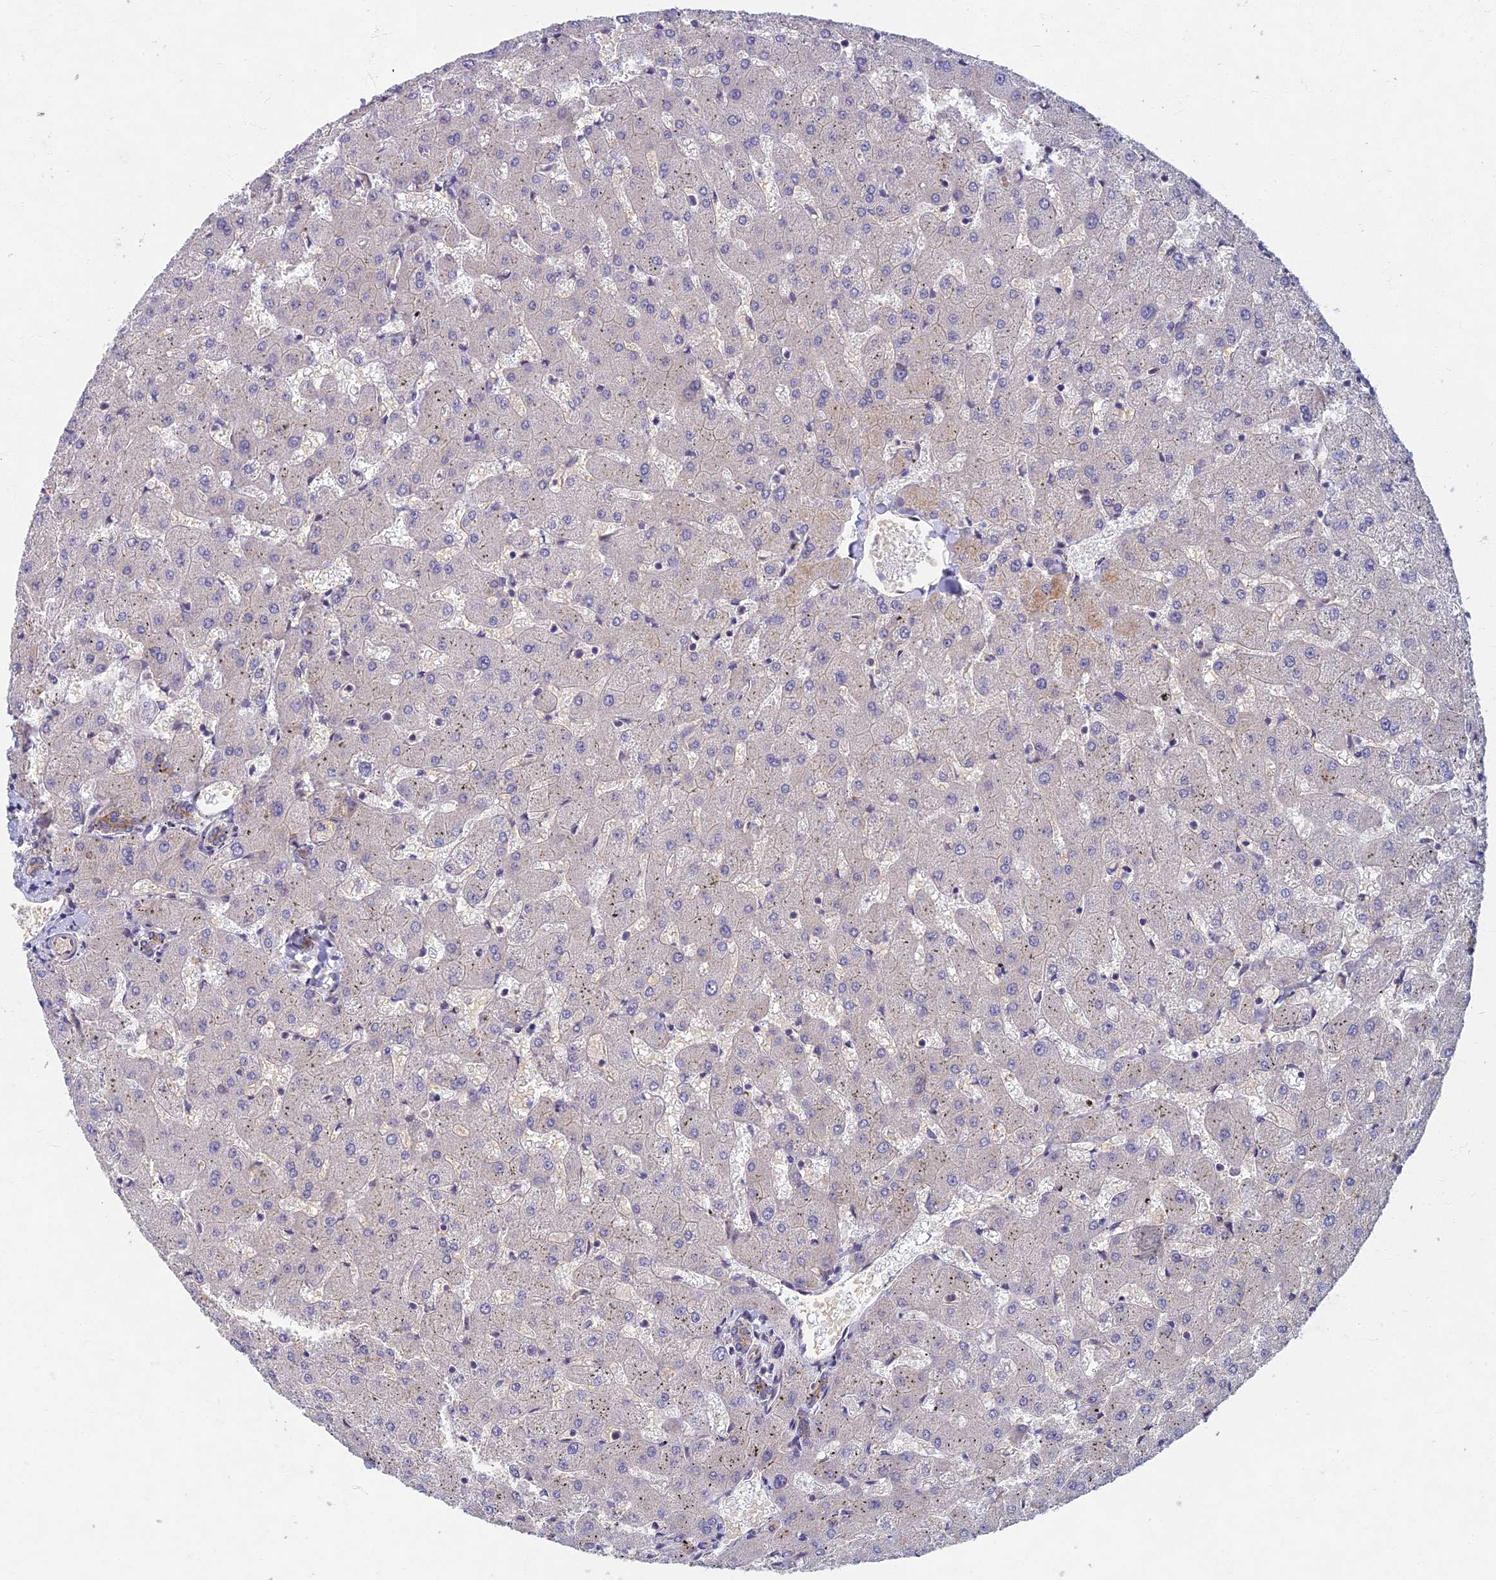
{"staining": {"intensity": "moderate", "quantity": "<25%", "location": "cytoplasmic/membranous"}, "tissue": "liver", "cell_type": "Cholangiocytes", "image_type": "normal", "snomed": [{"axis": "morphology", "description": "Normal tissue, NOS"}, {"axis": "topography", "description": "Liver"}], "caption": "Liver stained with immunohistochemistry (IHC) displays moderate cytoplasmic/membranous positivity in approximately <25% of cholangiocytes.", "gene": "RHBDL2", "patient": {"sex": "female", "age": 63}}